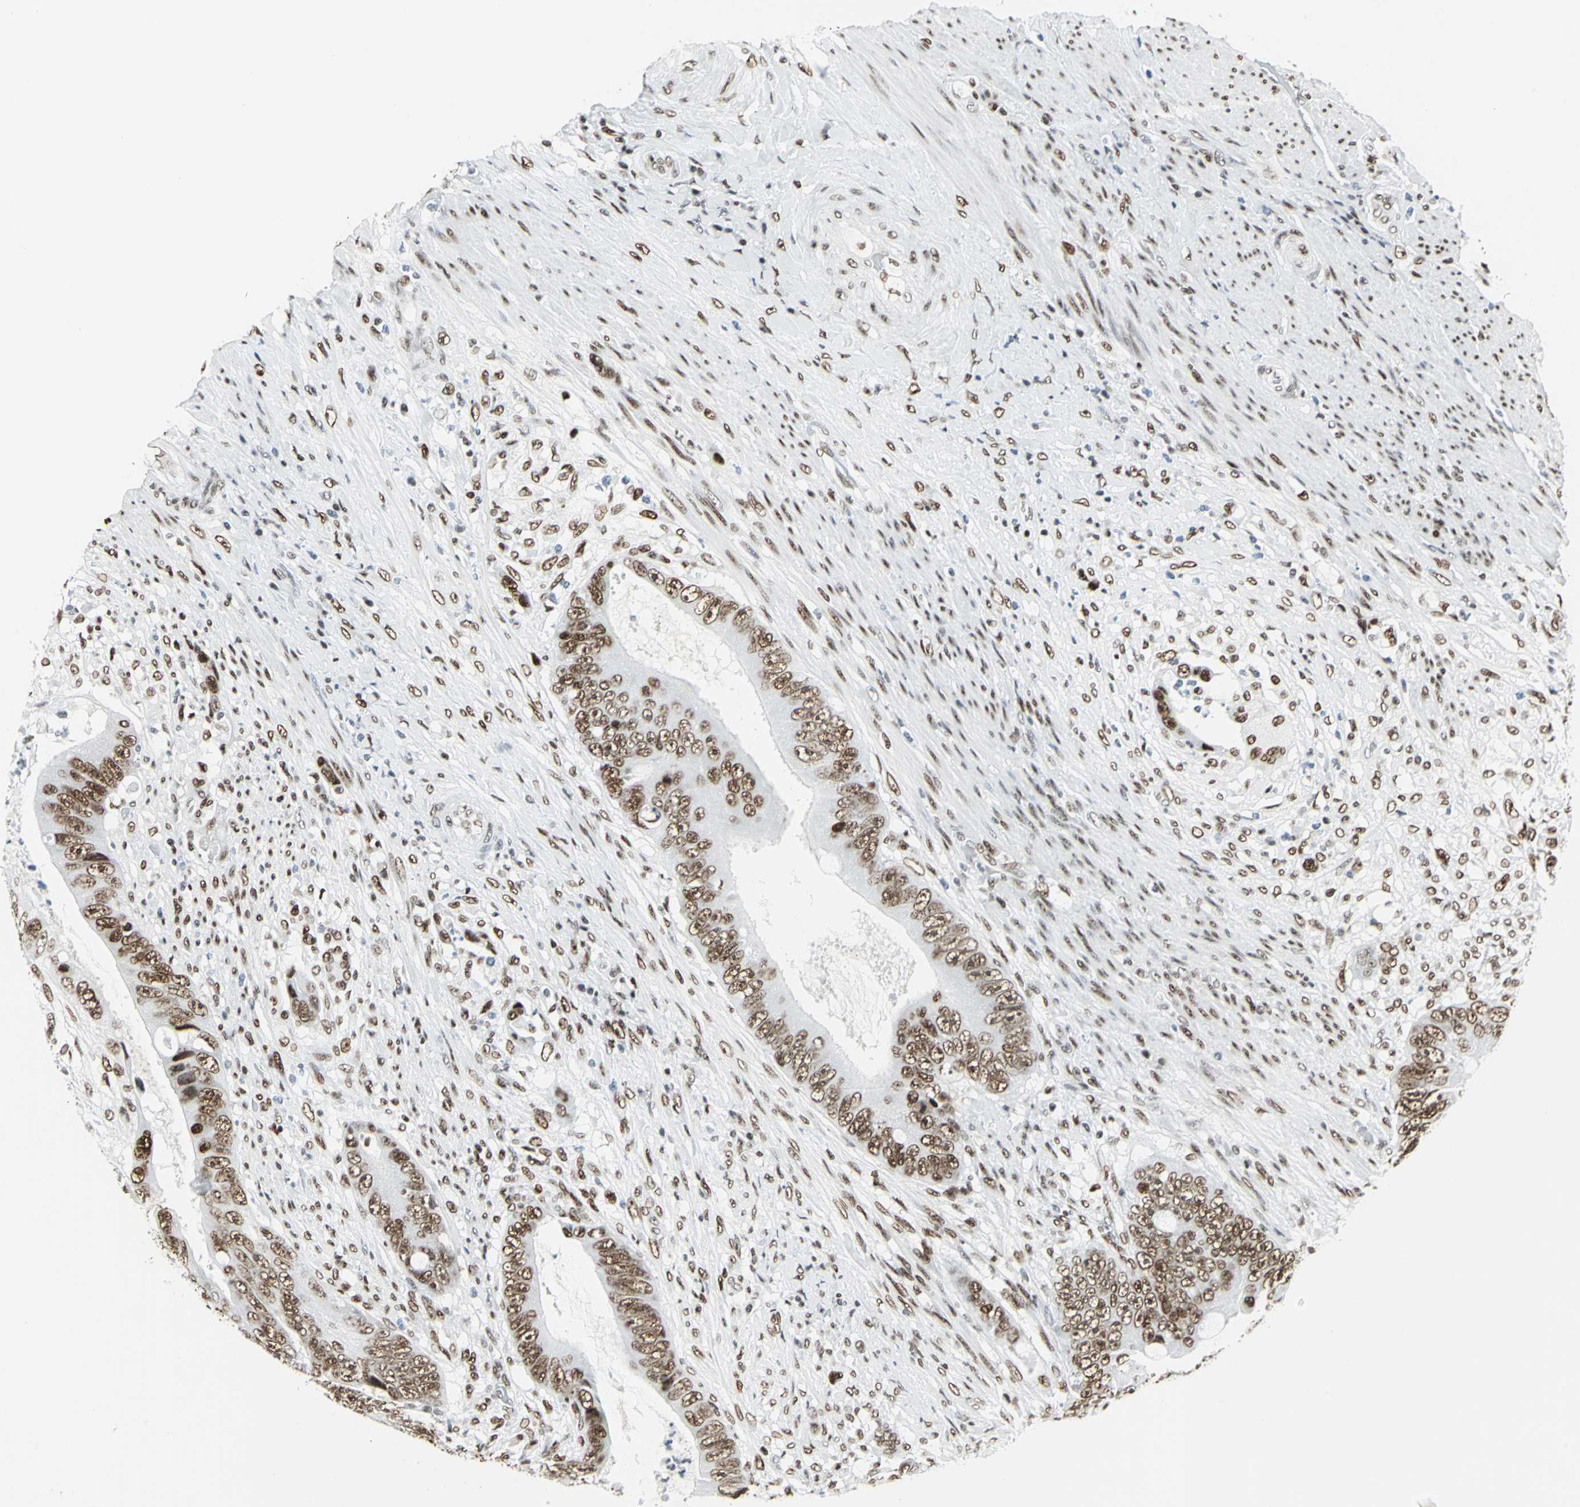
{"staining": {"intensity": "strong", "quantity": ">75%", "location": "nuclear"}, "tissue": "colorectal cancer", "cell_type": "Tumor cells", "image_type": "cancer", "snomed": [{"axis": "morphology", "description": "Adenocarcinoma, NOS"}, {"axis": "topography", "description": "Rectum"}], "caption": "Protein staining by immunohistochemistry exhibits strong nuclear positivity in about >75% of tumor cells in adenocarcinoma (colorectal).", "gene": "HDAC2", "patient": {"sex": "female", "age": 77}}